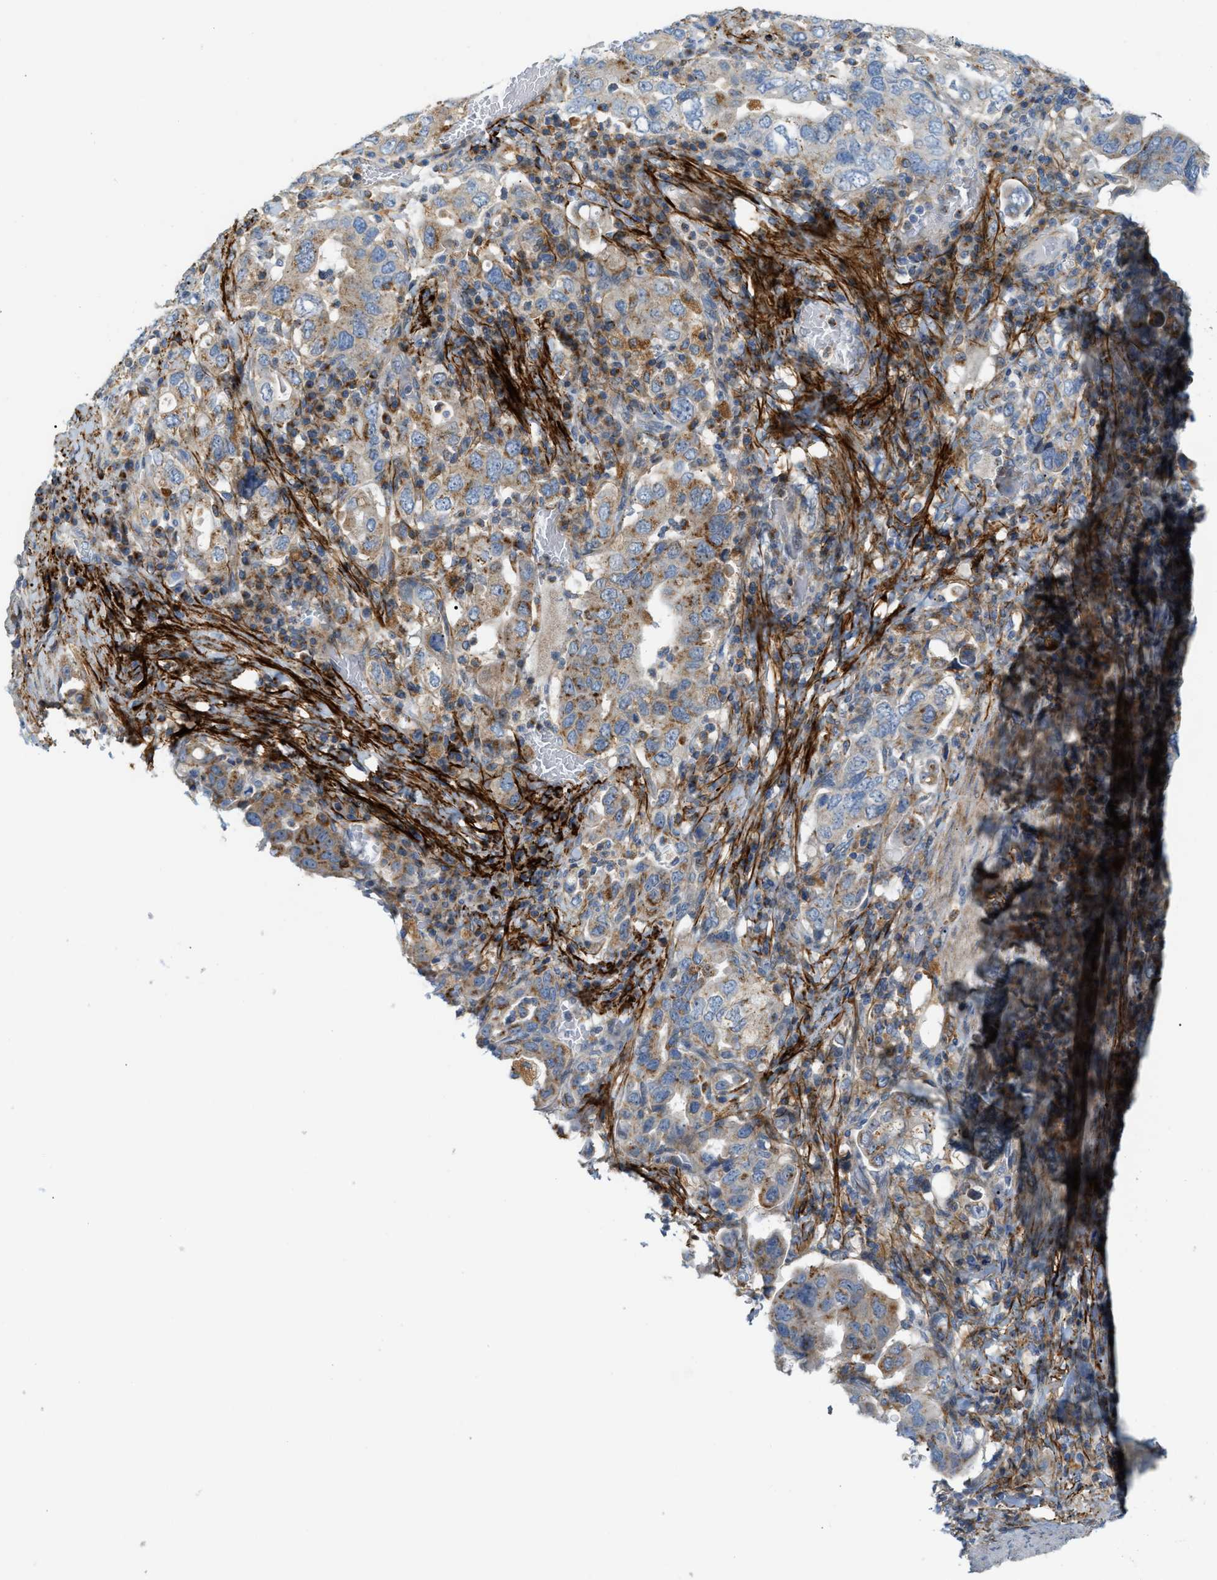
{"staining": {"intensity": "moderate", "quantity": ">75%", "location": "cytoplasmic/membranous"}, "tissue": "stomach cancer", "cell_type": "Tumor cells", "image_type": "cancer", "snomed": [{"axis": "morphology", "description": "Adenocarcinoma, NOS"}, {"axis": "topography", "description": "Stomach, upper"}], "caption": "Brown immunohistochemical staining in adenocarcinoma (stomach) exhibits moderate cytoplasmic/membranous expression in about >75% of tumor cells.", "gene": "LMBRD1", "patient": {"sex": "male", "age": 62}}